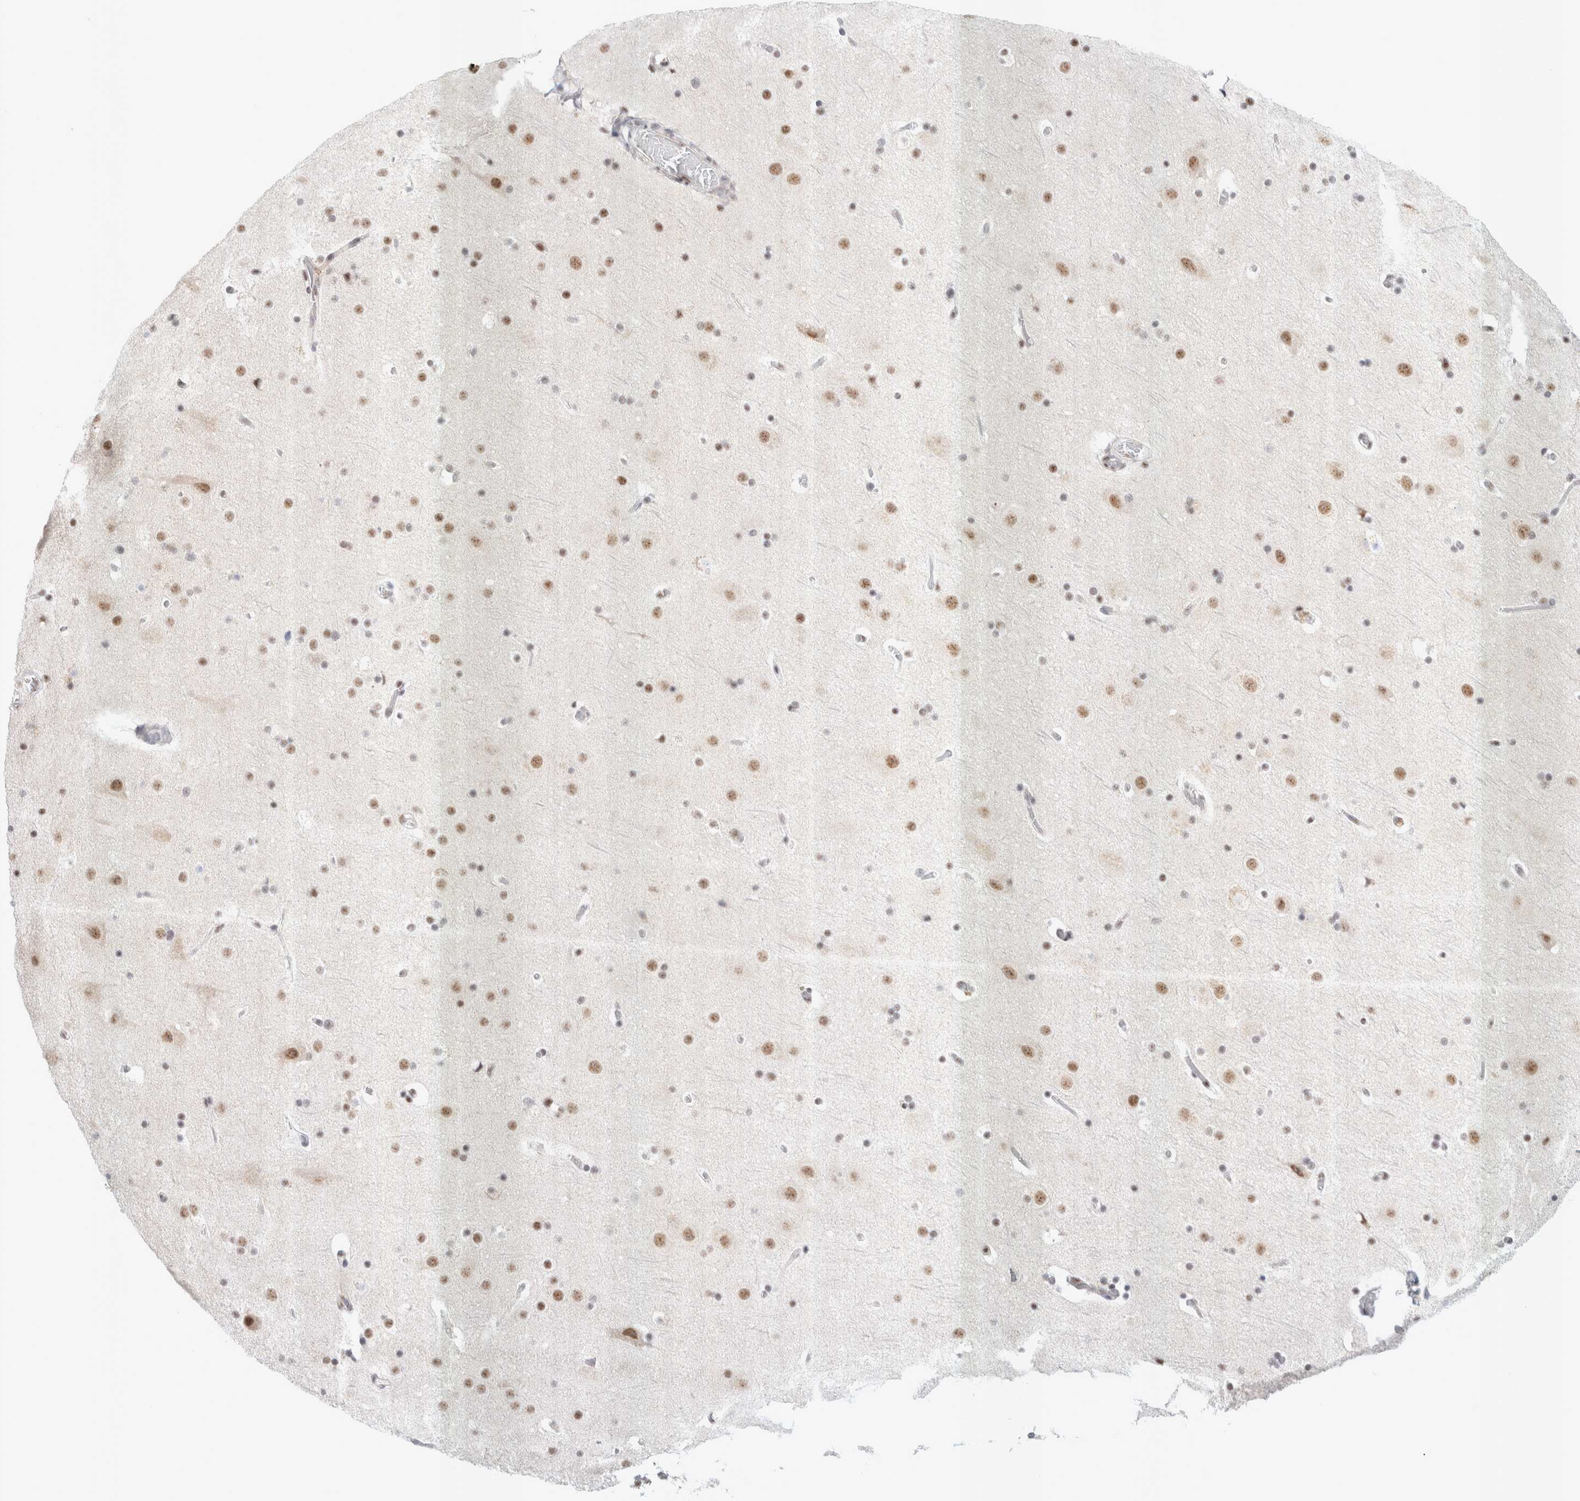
{"staining": {"intensity": "weak", "quantity": "25%-75%", "location": "nuclear"}, "tissue": "cerebral cortex", "cell_type": "Endothelial cells", "image_type": "normal", "snomed": [{"axis": "morphology", "description": "Normal tissue, NOS"}, {"axis": "topography", "description": "Cerebral cortex"}], "caption": "Protein staining of benign cerebral cortex exhibits weak nuclear positivity in about 25%-75% of endothelial cells.", "gene": "TRMT12", "patient": {"sex": "male", "age": 57}}